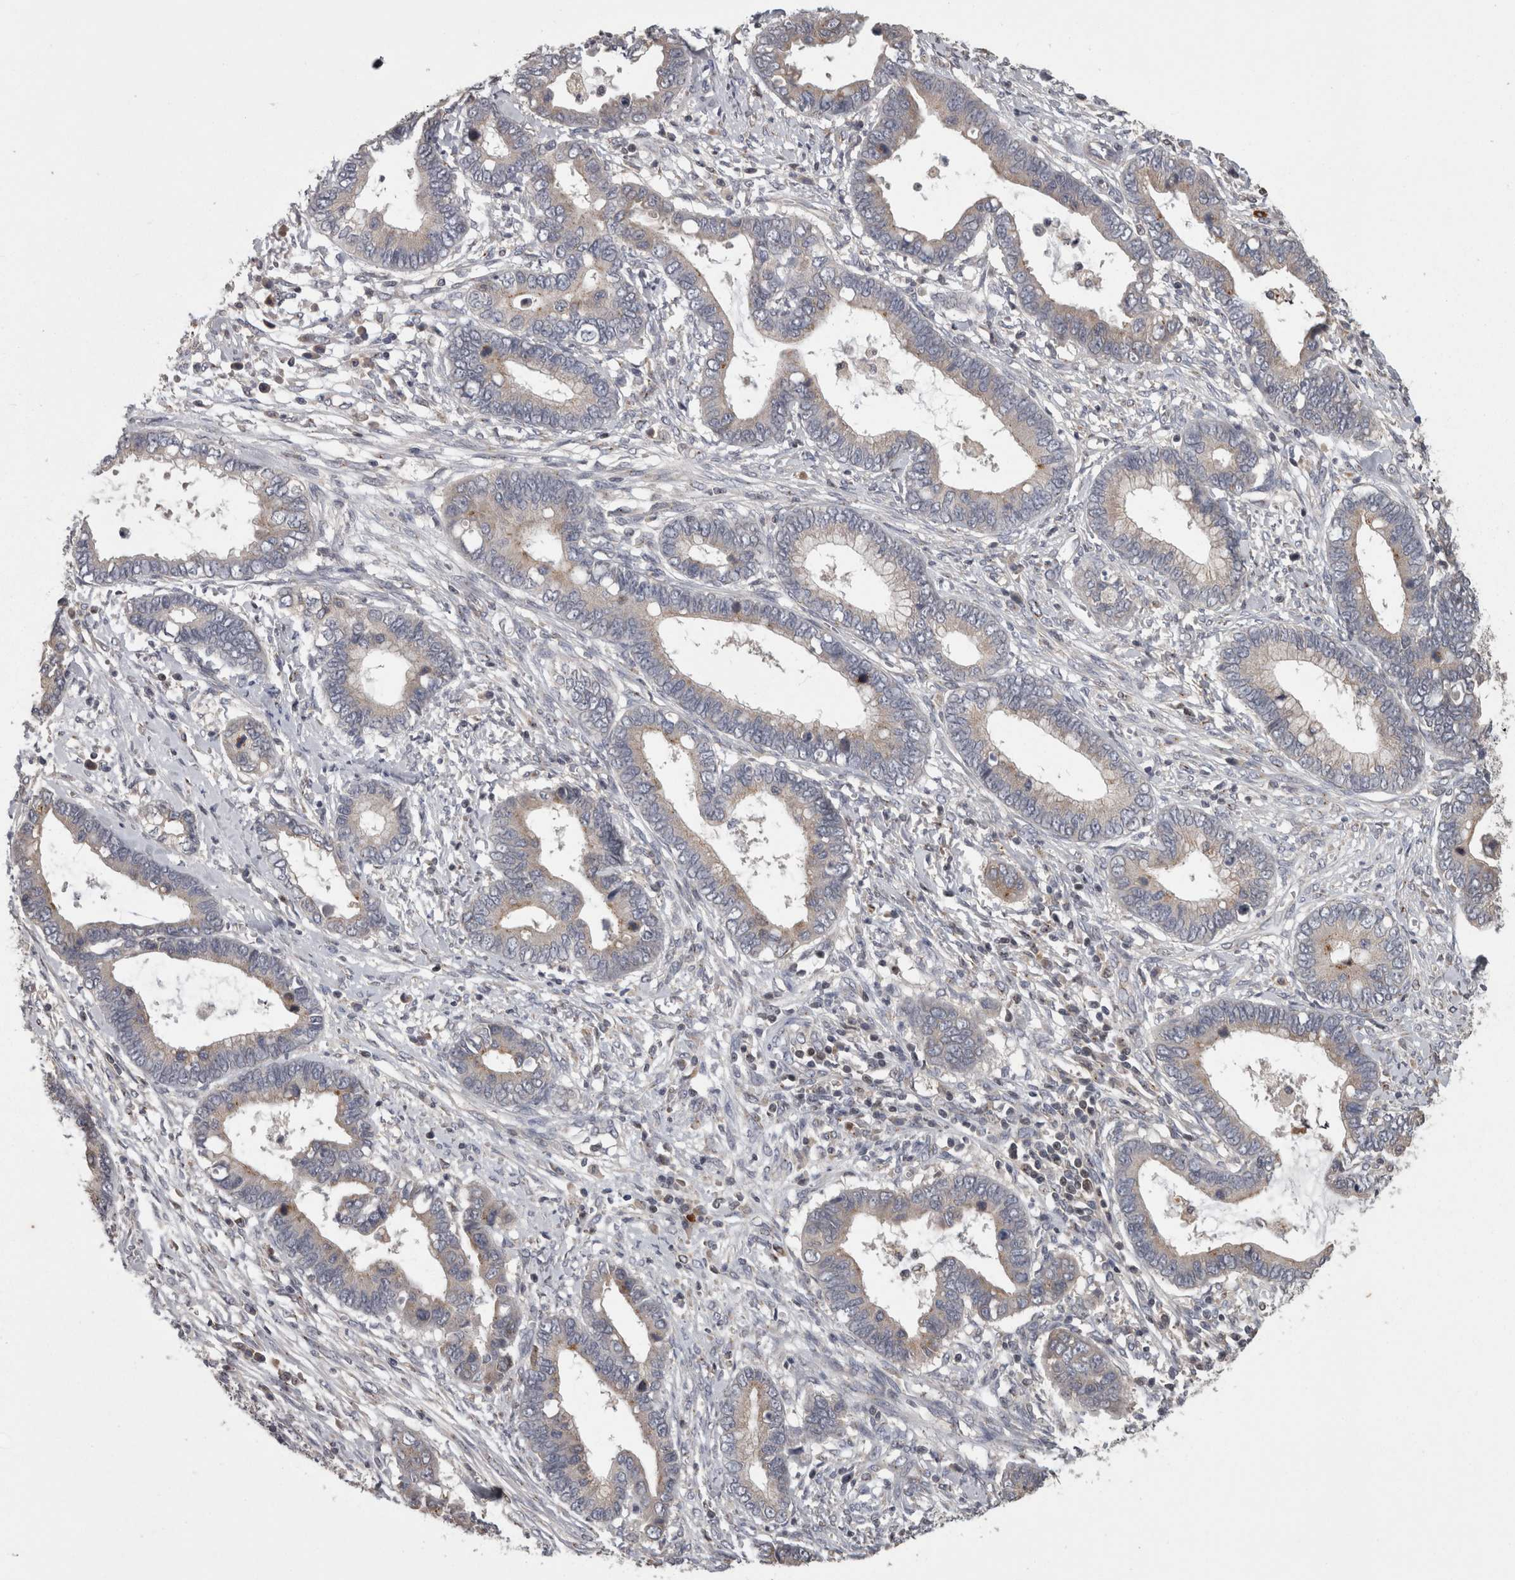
{"staining": {"intensity": "weak", "quantity": "<25%", "location": "cytoplasmic/membranous"}, "tissue": "cervical cancer", "cell_type": "Tumor cells", "image_type": "cancer", "snomed": [{"axis": "morphology", "description": "Adenocarcinoma, NOS"}, {"axis": "topography", "description": "Cervix"}], "caption": "This is an immunohistochemistry histopathology image of cervical cancer (adenocarcinoma). There is no staining in tumor cells.", "gene": "PCM1", "patient": {"sex": "female", "age": 44}}